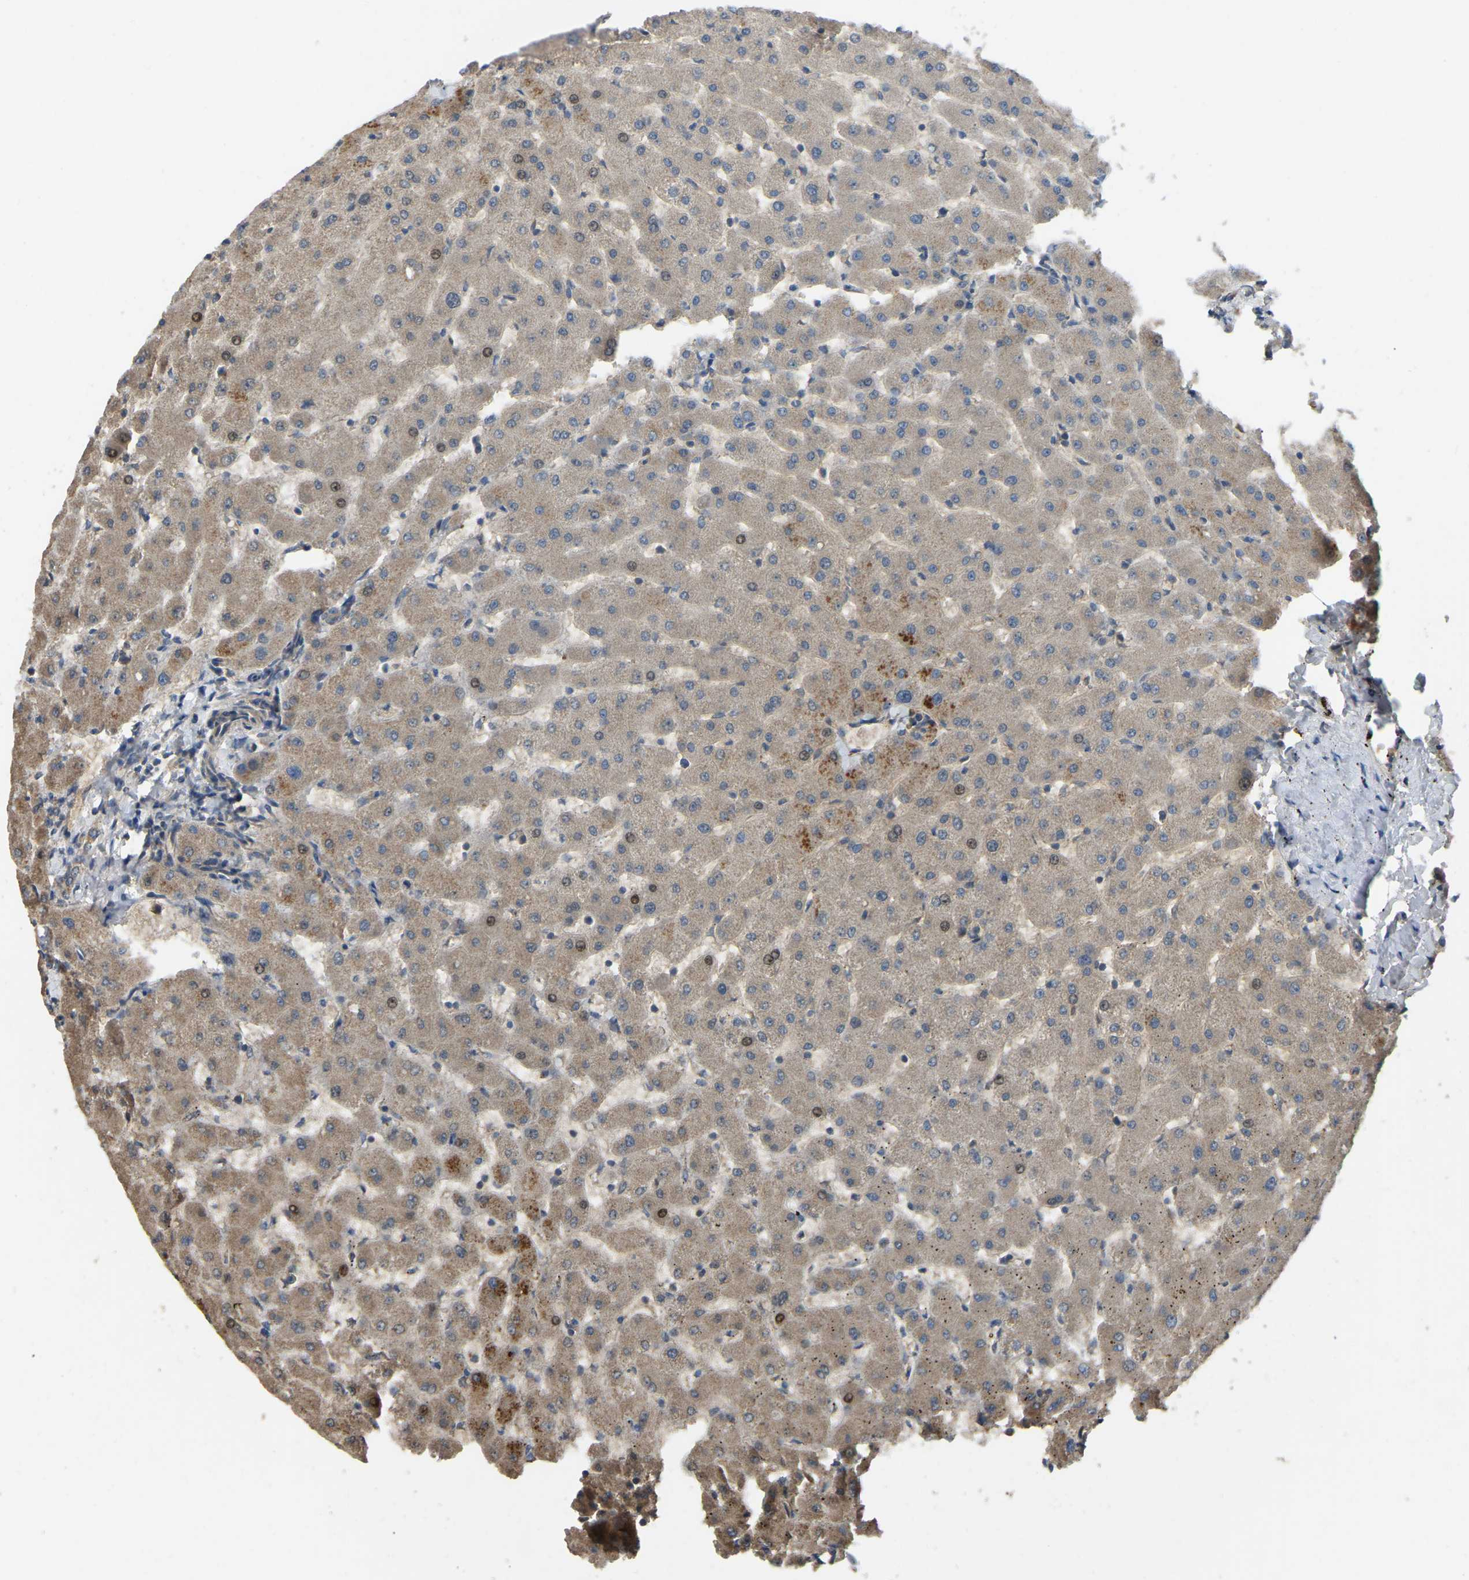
{"staining": {"intensity": "weak", "quantity": ">75%", "location": "cytoplasmic/membranous"}, "tissue": "liver", "cell_type": "Cholangiocytes", "image_type": "normal", "snomed": [{"axis": "morphology", "description": "Normal tissue, NOS"}, {"axis": "topography", "description": "Liver"}], "caption": "This micrograph demonstrates IHC staining of normal liver, with low weak cytoplasmic/membranous expression in about >75% of cholangiocytes.", "gene": "C21orf91", "patient": {"sex": "female", "age": 63}}